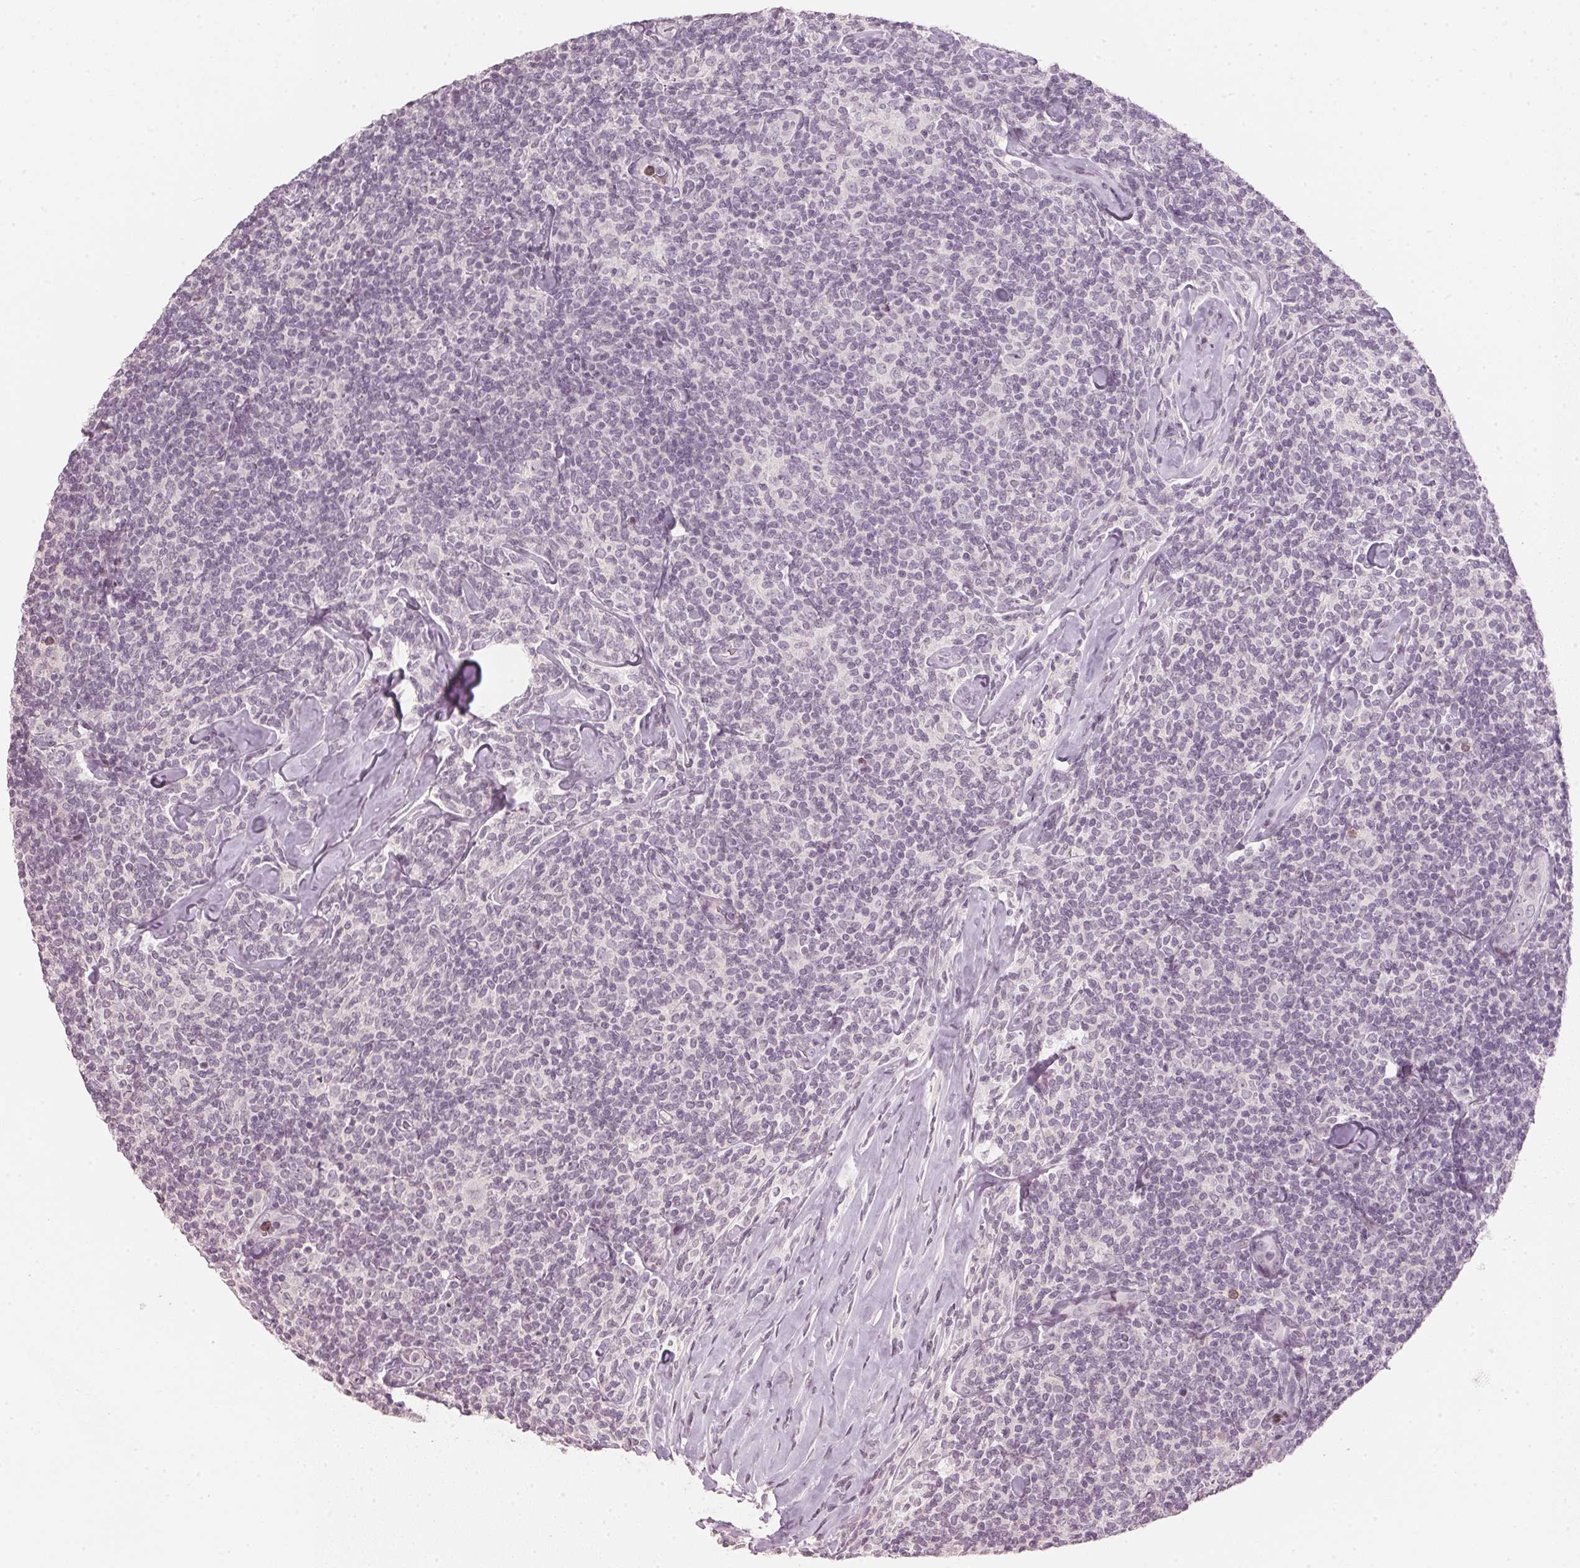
{"staining": {"intensity": "negative", "quantity": "none", "location": "none"}, "tissue": "lymphoma", "cell_type": "Tumor cells", "image_type": "cancer", "snomed": [{"axis": "morphology", "description": "Malignant lymphoma, non-Hodgkin's type, Low grade"}, {"axis": "topography", "description": "Lymph node"}], "caption": "Immunohistochemical staining of human low-grade malignant lymphoma, non-Hodgkin's type exhibits no significant staining in tumor cells.", "gene": "SFRP4", "patient": {"sex": "female", "age": 56}}